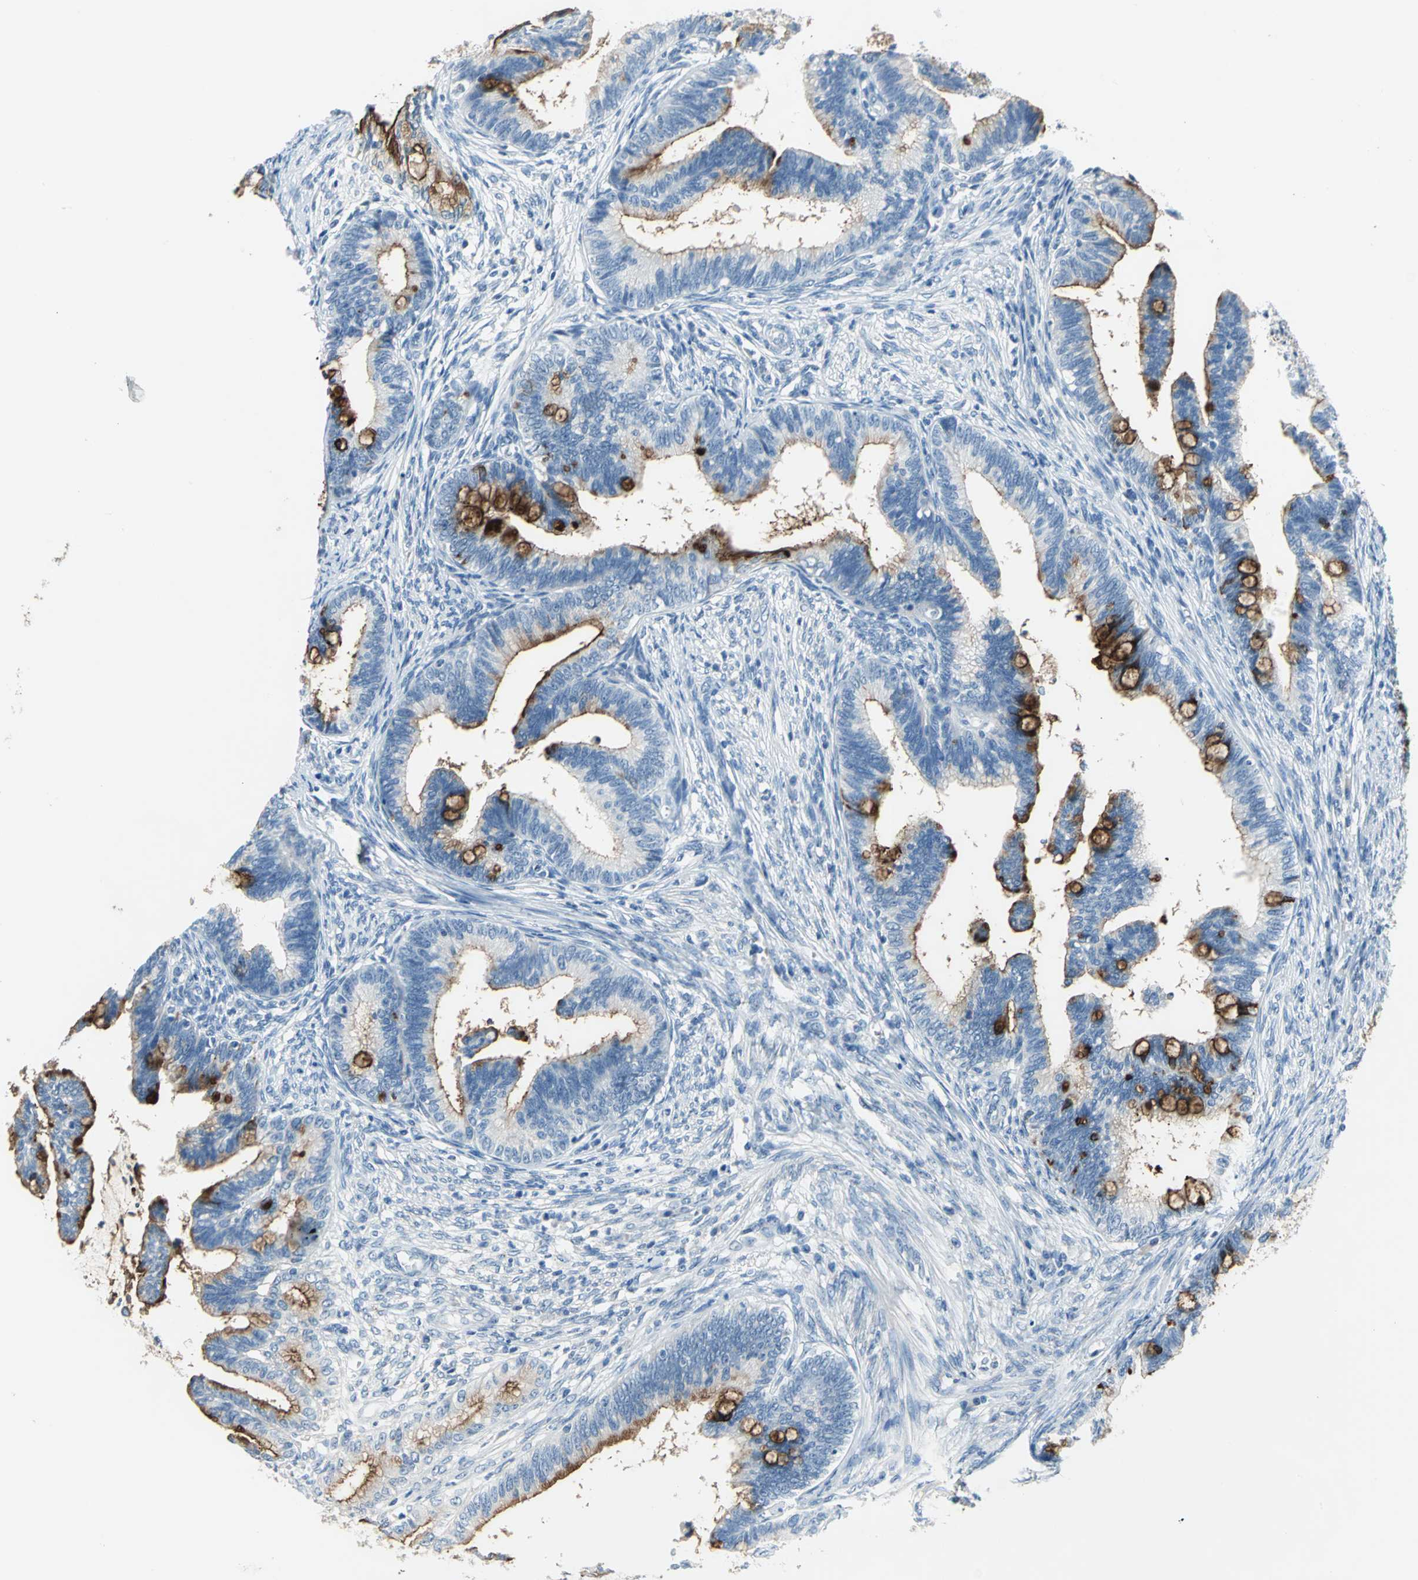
{"staining": {"intensity": "strong", "quantity": ">75%", "location": "cytoplasmic/membranous"}, "tissue": "cervical cancer", "cell_type": "Tumor cells", "image_type": "cancer", "snomed": [{"axis": "morphology", "description": "Adenocarcinoma, NOS"}, {"axis": "topography", "description": "Cervix"}], "caption": "Immunohistochemistry (IHC) staining of cervical cancer, which shows high levels of strong cytoplasmic/membranous expression in approximately >75% of tumor cells indicating strong cytoplasmic/membranous protein staining. The staining was performed using DAB (3,3'-diaminobenzidine) (brown) for protein detection and nuclei were counterstained in hematoxylin (blue).", "gene": "MUC4", "patient": {"sex": "female", "age": 36}}